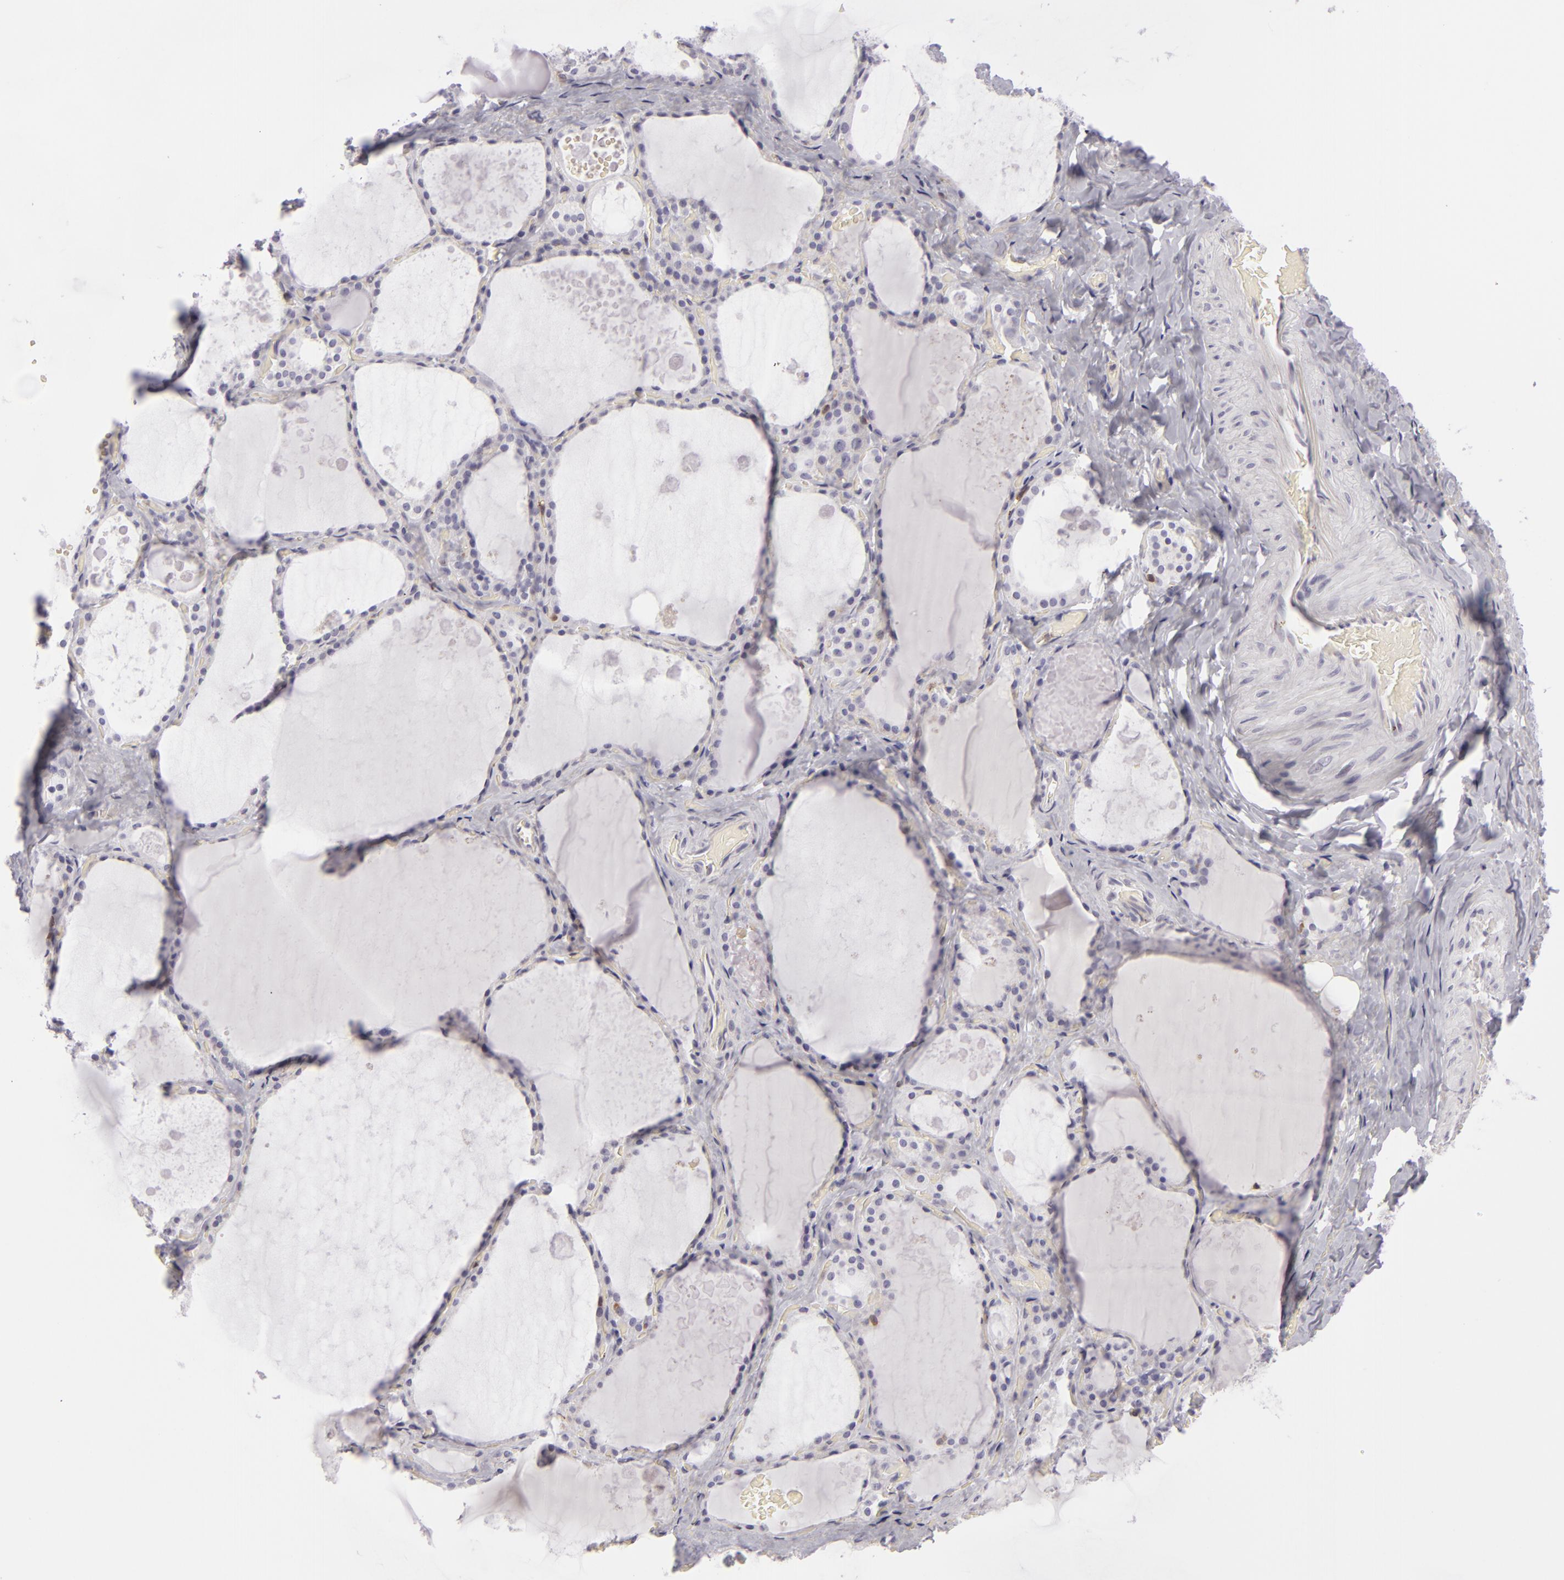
{"staining": {"intensity": "negative", "quantity": "none", "location": "none"}, "tissue": "thyroid gland", "cell_type": "Glandular cells", "image_type": "normal", "snomed": [{"axis": "morphology", "description": "Normal tissue, NOS"}, {"axis": "topography", "description": "Thyroid gland"}], "caption": "The photomicrograph demonstrates no significant expression in glandular cells of thyroid gland.", "gene": "KCNAB2", "patient": {"sex": "male", "age": 61}}